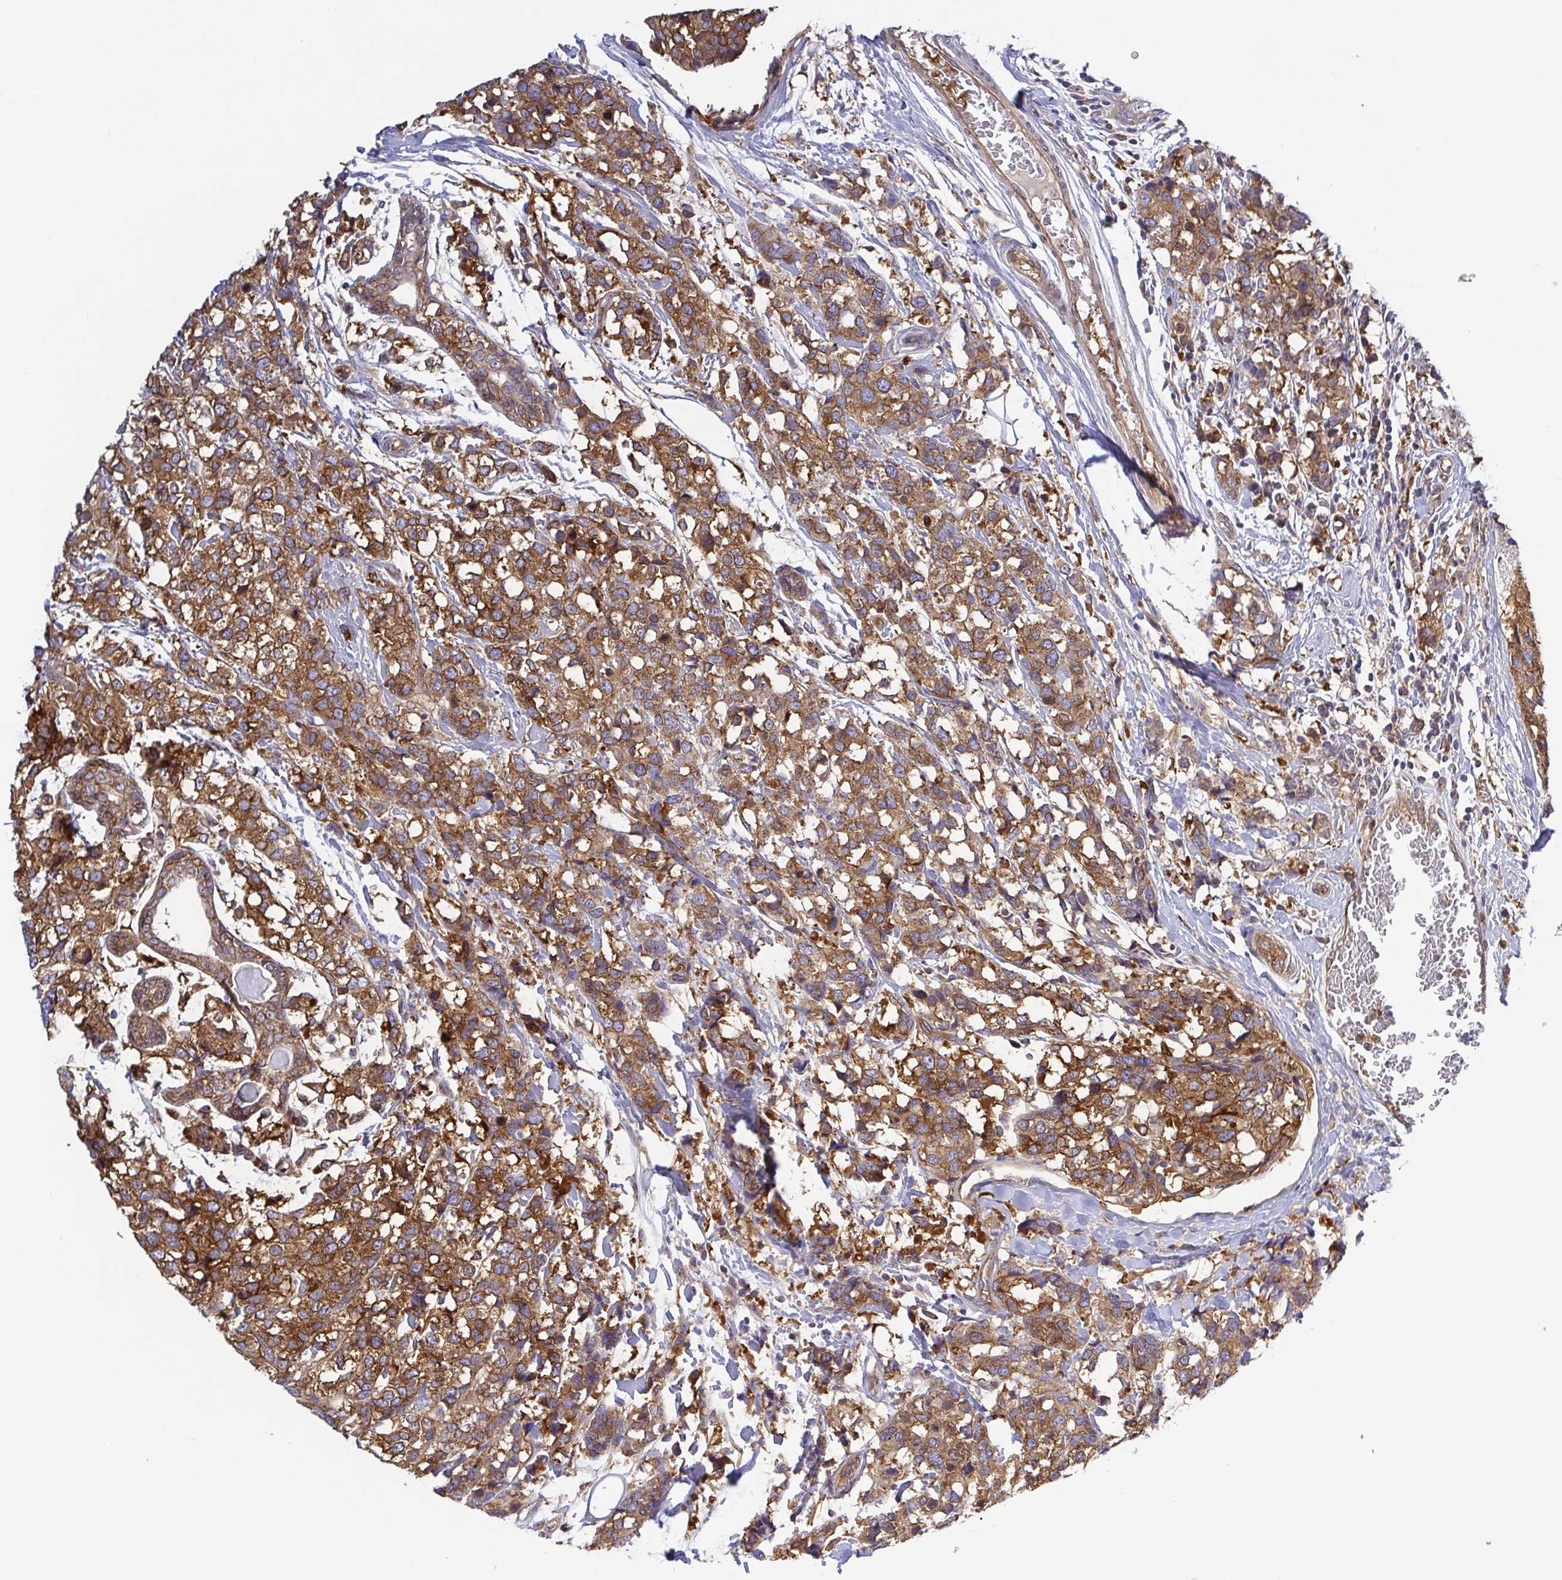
{"staining": {"intensity": "moderate", "quantity": ">75%", "location": "cytoplasmic/membranous"}, "tissue": "breast cancer", "cell_type": "Tumor cells", "image_type": "cancer", "snomed": [{"axis": "morphology", "description": "Lobular carcinoma"}, {"axis": "topography", "description": "Breast"}], "caption": "Protein analysis of lobular carcinoma (breast) tissue displays moderate cytoplasmic/membranous expression in about >75% of tumor cells.", "gene": "KIF5B", "patient": {"sex": "female", "age": 59}}